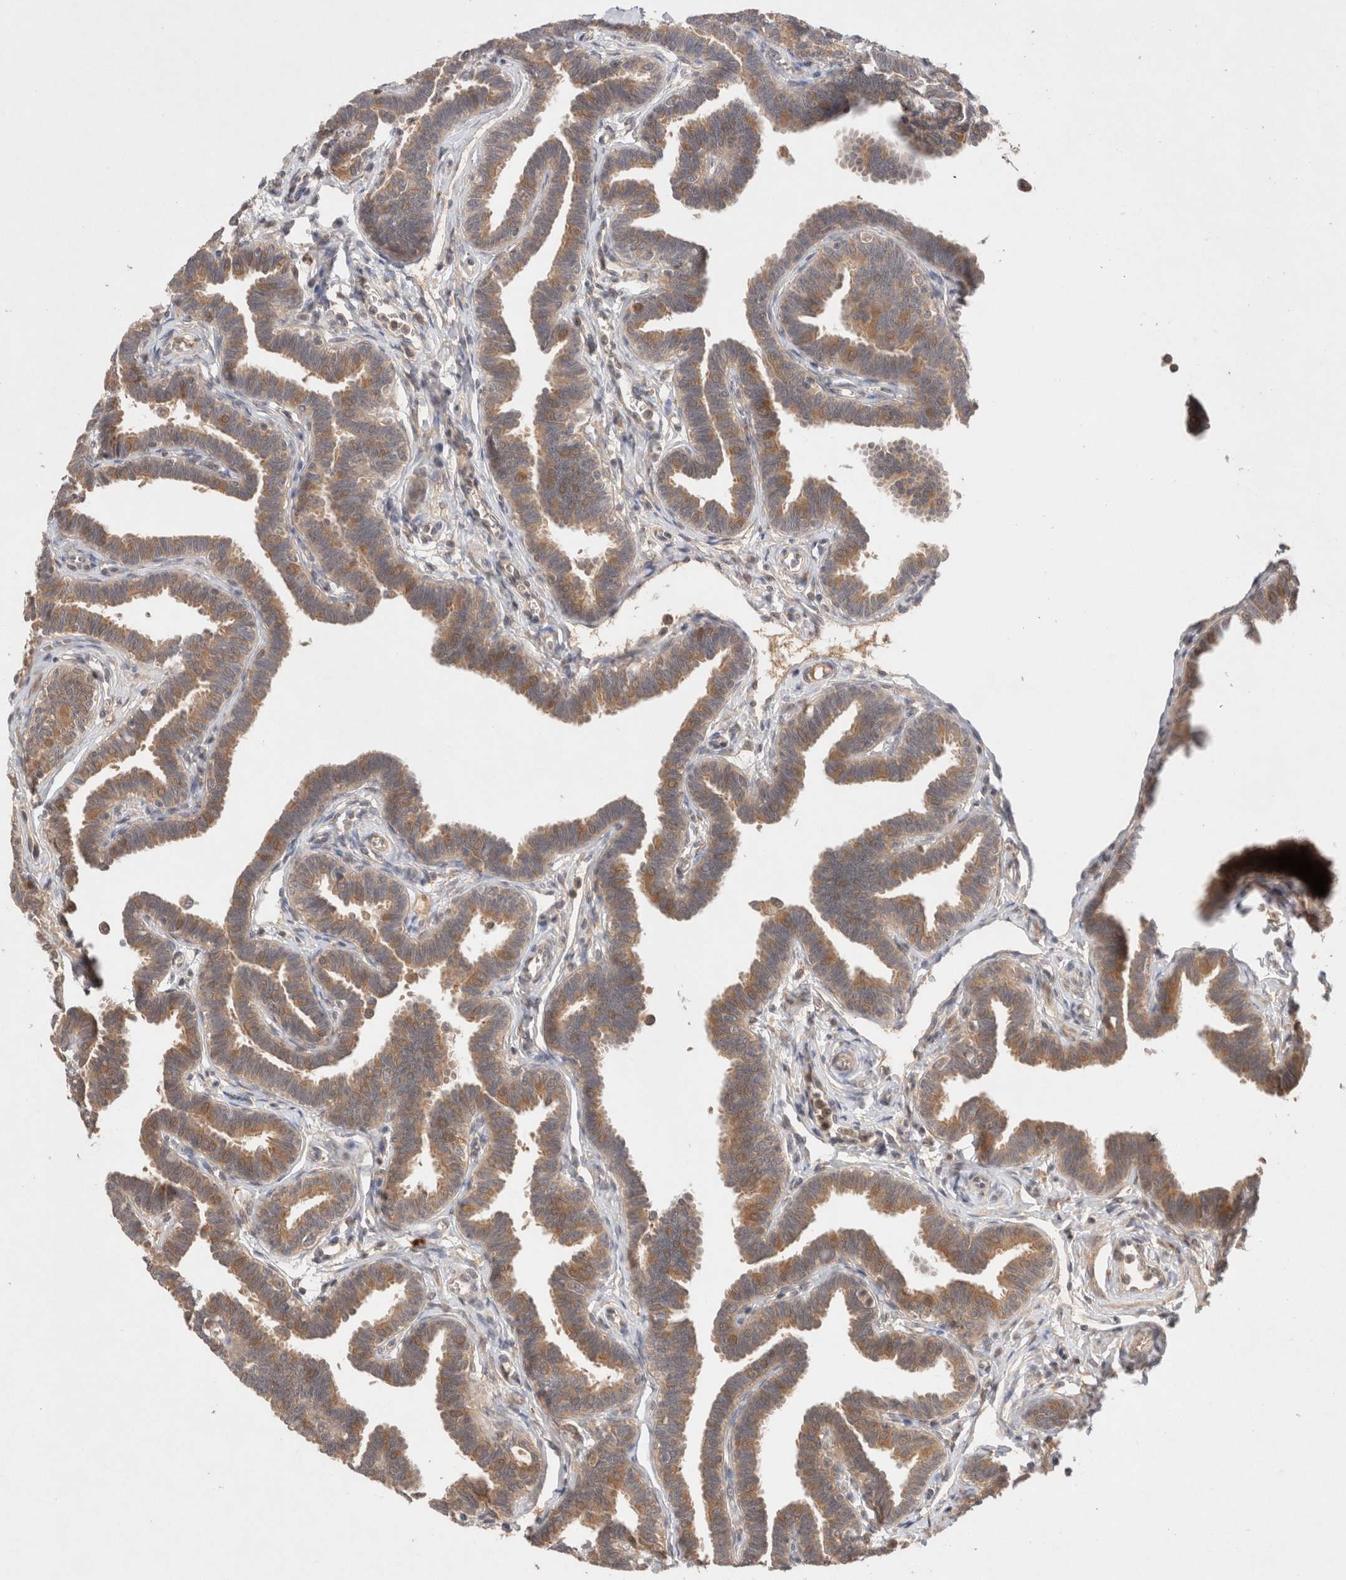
{"staining": {"intensity": "moderate", "quantity": ">75%", "location": "cytoplasmic/membranous"}, "tissue": "fallopian tube", "cell_type": "Glandular cells", "image_type": "normal", "snomed": [{"axis": "morphology", "description": "Normal tissue, NOS"}, {"axis": "topography", "description": "Fallopian tube"}, {"axis": "topography", "description": "Ovary"}], "caption": "IHC photomicrograph of benign fallopian tube: human fallopian tube stained using immunohistochemistry (IHC) reveals medium levels of moderate protein expression localized specifically in the cytoplasmic/membranous of glandular cells, appearing as a cytoplasmic/membranous brown color.", "gene": "KLHL20", "patient": {"sex": "female", "age": 23}}